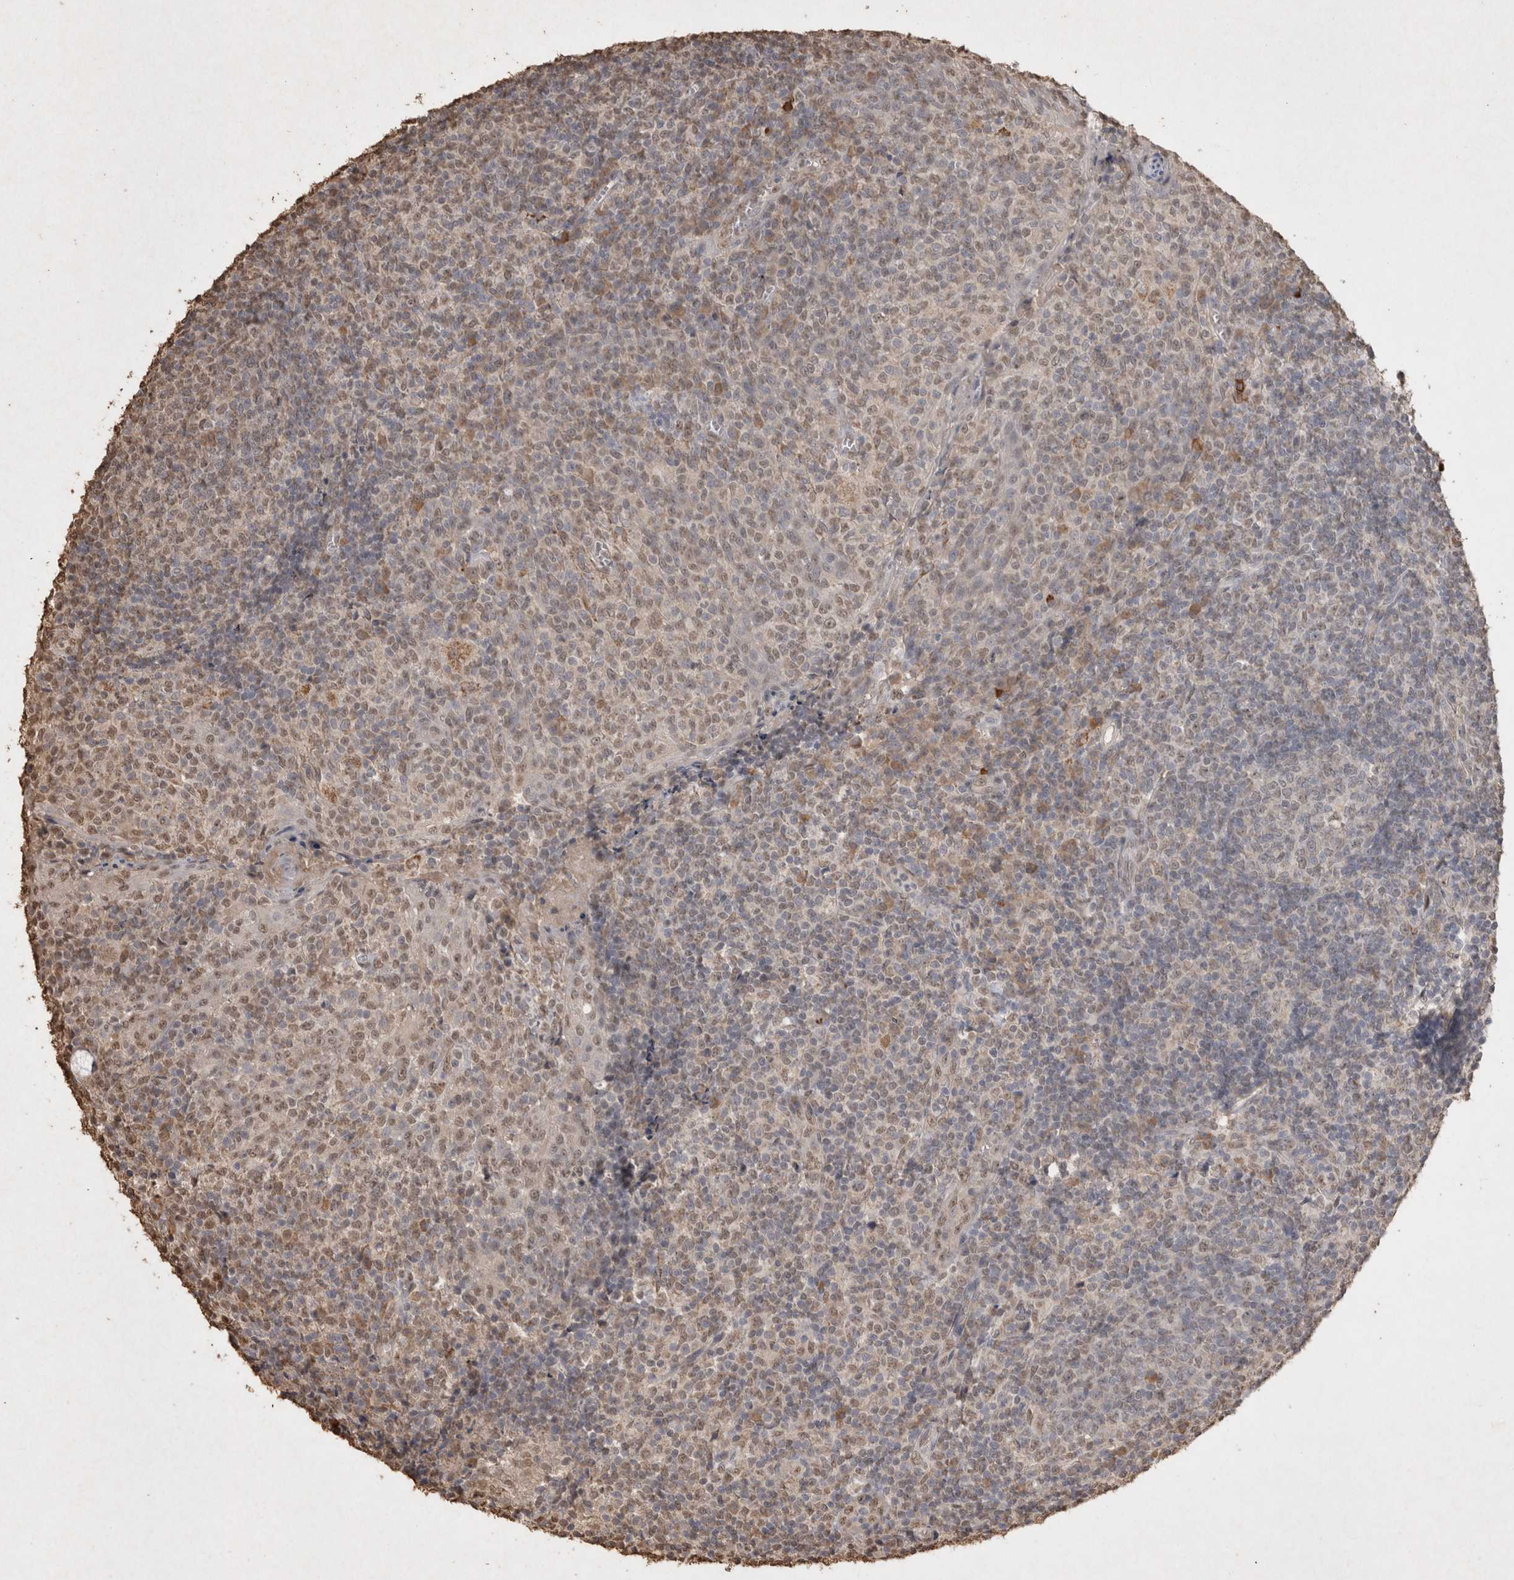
{"staining": {"intensity": "weak", "quantity": "<25%", "location": "nuclear"}, "tissue": "tonsil", "cell_type": "Germinal center cells", "image_type": "normal", "snomed": [{"axis": "morphology", "description": "Normal tissue, NOS"}, {"axis": "topography", "description": "Tonsil"}], "caption": "DAB (3,3'-diaminobenzidine) immunohistochemical staining of unremarkable tonsil exhibits no significant expression in germinal center cells.", "gene": "MLX", "patient": {"sex": "female", "age": 19}}